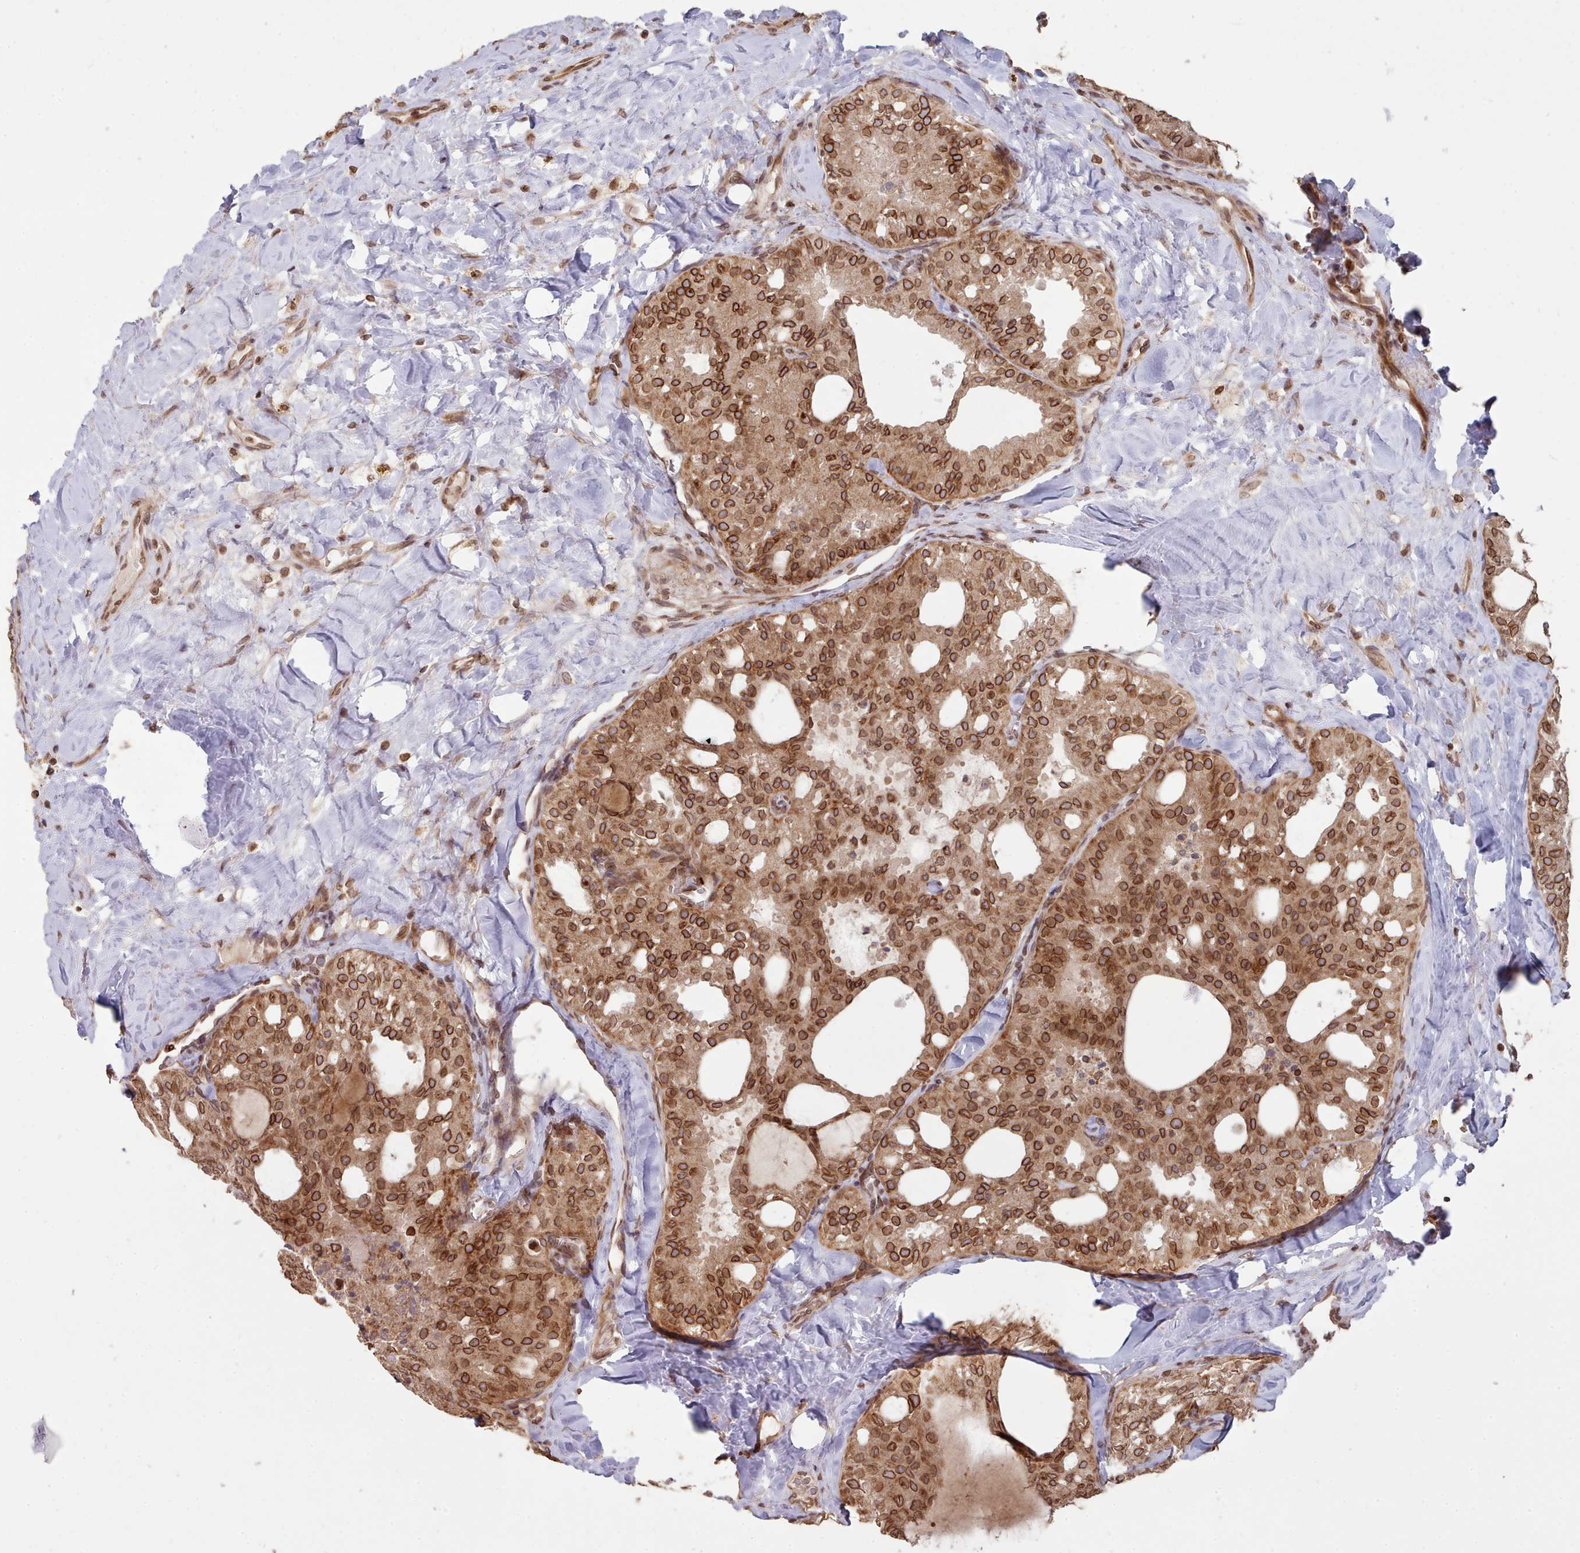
{"staining": {"intensity": "strong", "quantity": "25%-75%", "location": "cytoplasmic/membranous,nuclear"}, "tissue": "thyroid cancer", "cell_type": "Tumor cells", "image_type": "cancer", "snomed": [{"axis": "morphology", "description": "Follicular adenoma carcinoma, NOS"}, {"axis": "topography", "description": "Thyroid gland"}], "caption": "Protein analysis of follicular adenoma carcinoma (thyroid) tissue reveals strong cytoplasmic/membranous and nuclear positivity in about 25%-75% of tumor cells. (Brightfield microscopy of DAB IHC at high magnification).", "gene": "TOR1AIP1", "patient": {"sex": "male", "age": 75}}